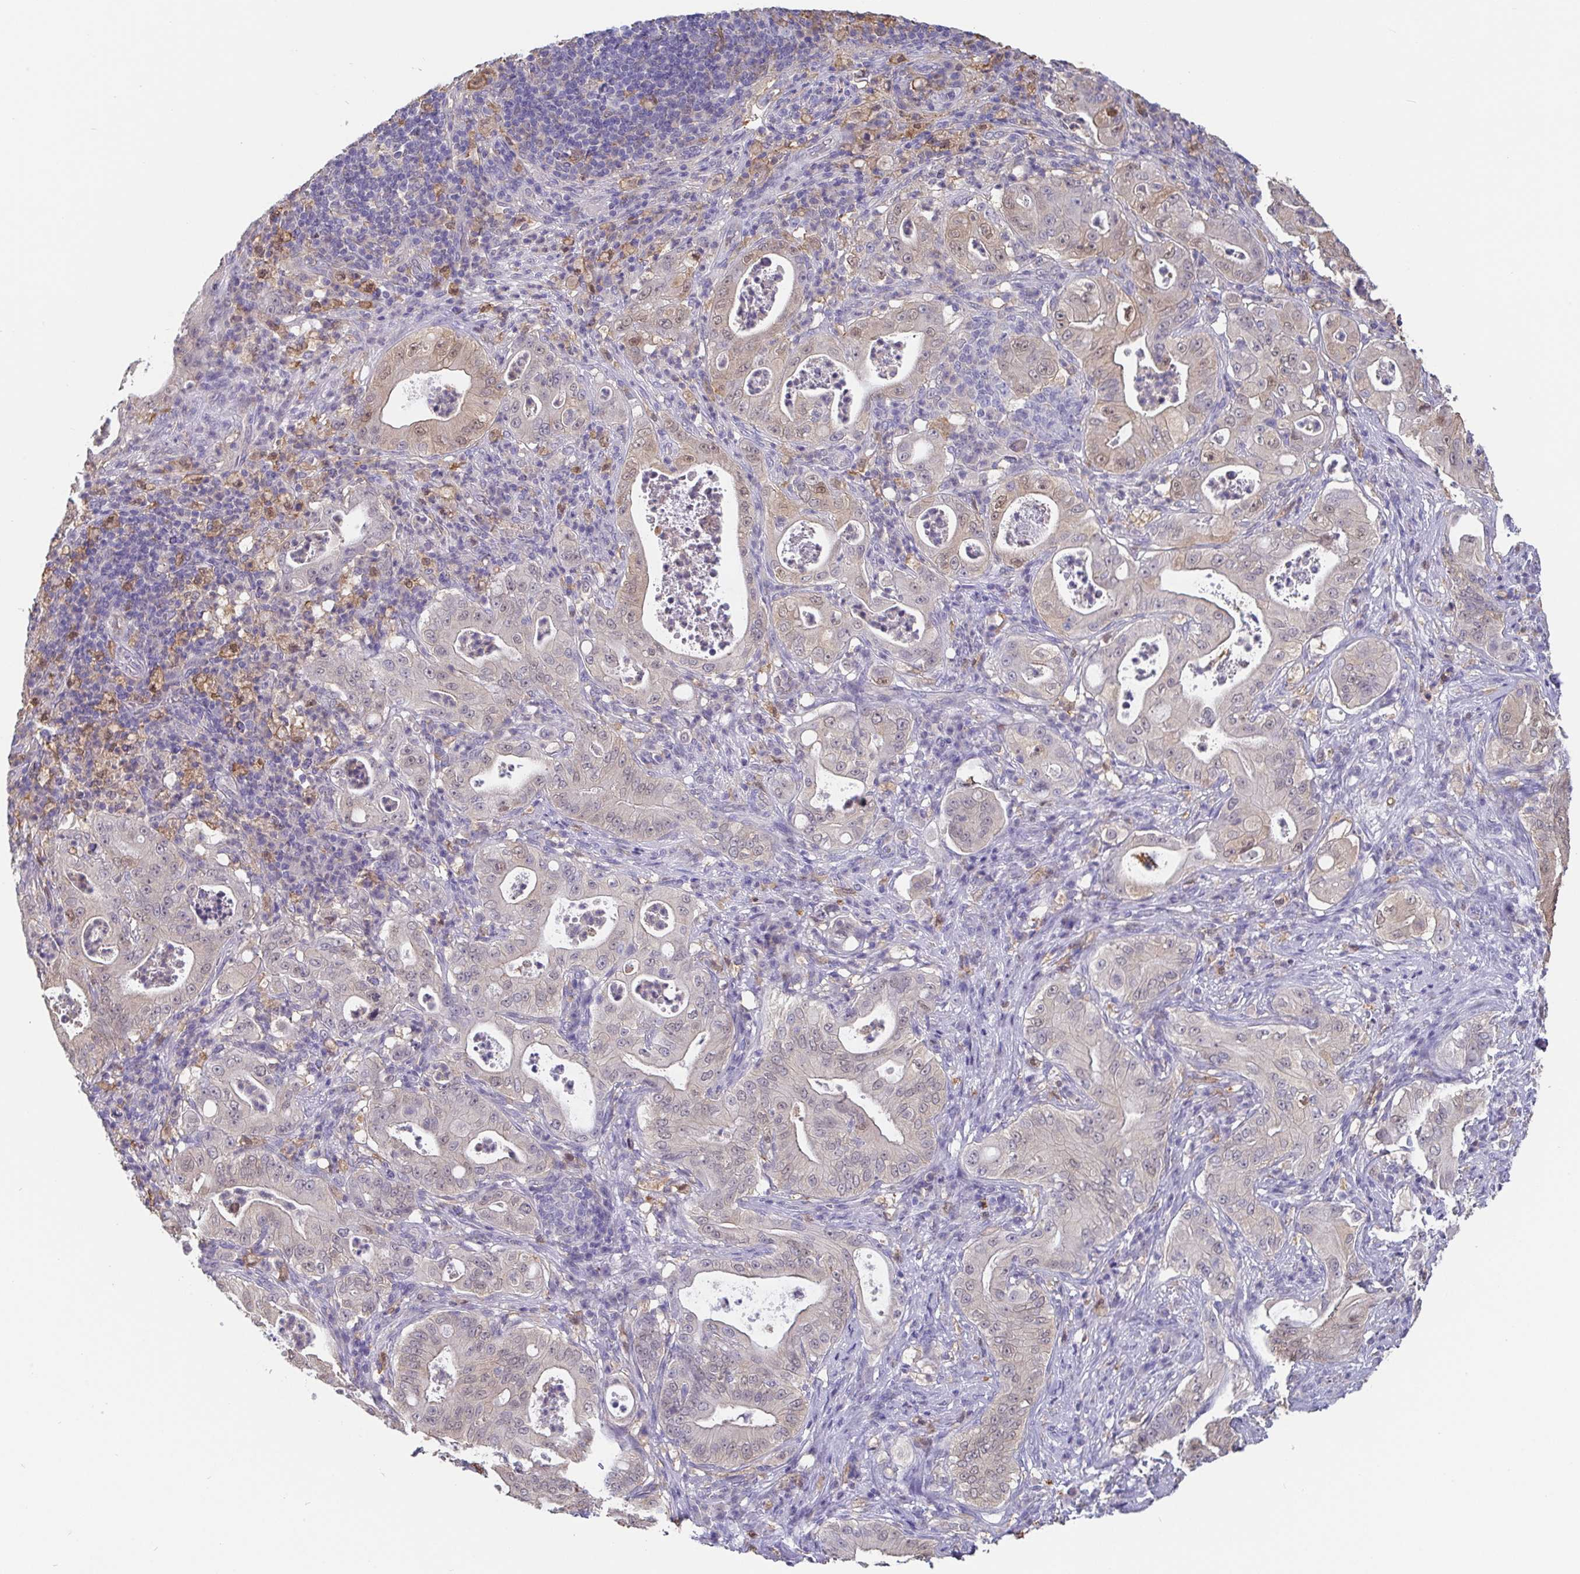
{"staining": {"intensity": "weak", "quantity": "<25%", "location": "nuclear"}, "tissue": "pancreatic cancer", "cell_type": "Tumor cells", "image_type": "cancer", "snomed": [{"axis": "morphology", "description": "Adenocarcinoma, NOS"}, {"axis": "topography", "description": "Pancreas"}], "caption": "Tumor cells are negative for protein expression in human pancreatic adenocarcinoma.", "gene": "IDH1", "patient": {"sex": "male", "age": 71}}